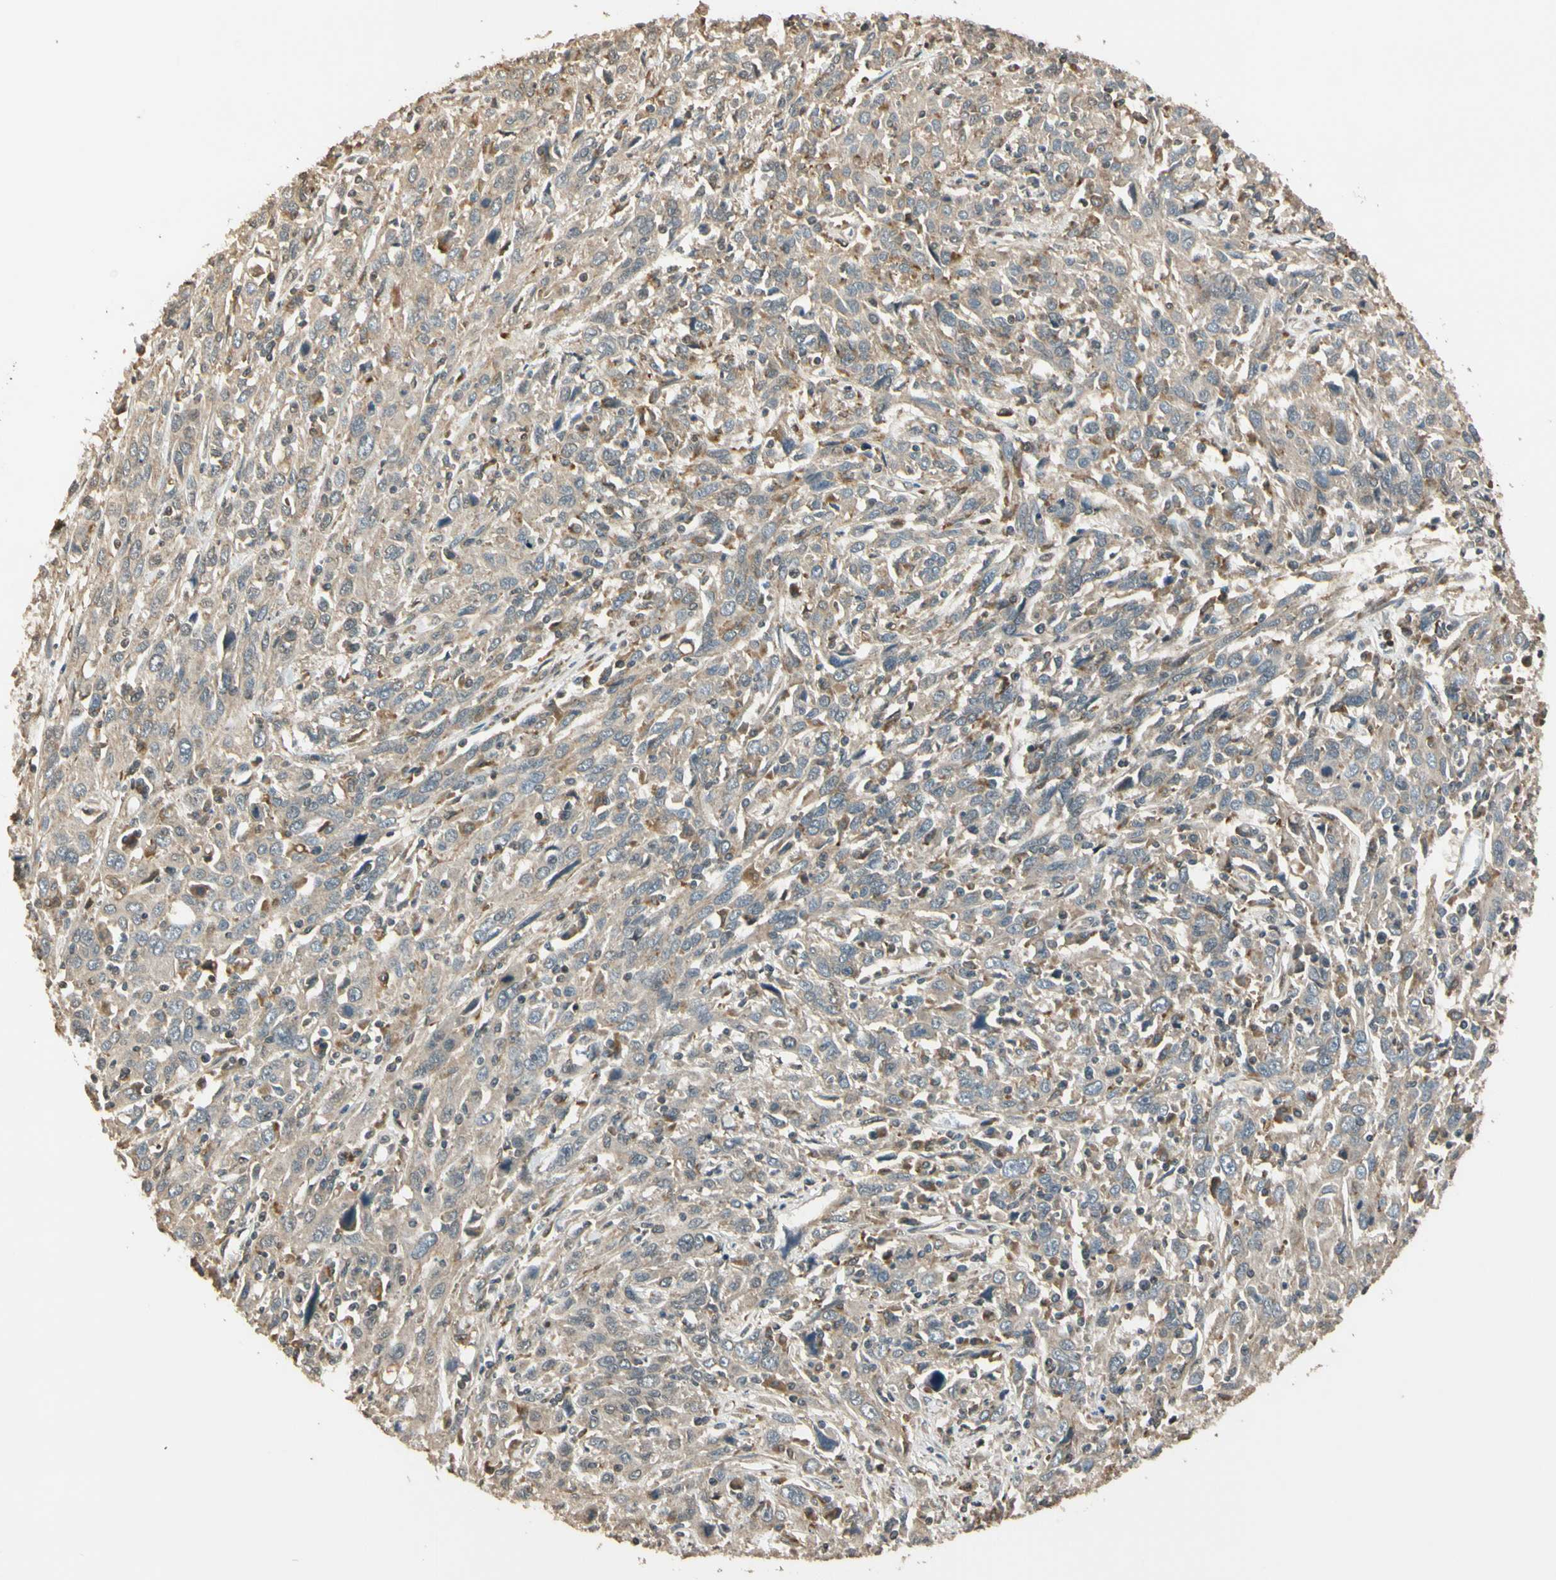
{"staining": {"intensity": "weak", "quantity": ">75%", "location": "cytoplasmic/membranous"}, "tissue": "cervical cancer", "cell_type": "Tumor cells", "image_type": "cancer", "snomed": [{"axis": "morphology", "description": "Squamous cell carcinoma, NOS"}, {"axis": "topography", "description": "Cervix"}], "caption": "Immunohistochemical staining of squamous cell carcinoma (cervical) exhibits low levels of weak cytoplasmic/membranous expression in approximately >75% of tumor cells. (Brightfield microscopy of DAB IHC at high magnification).", "gene": "LAMTOR1", "patient": {"sex": "female", "age": 46}}